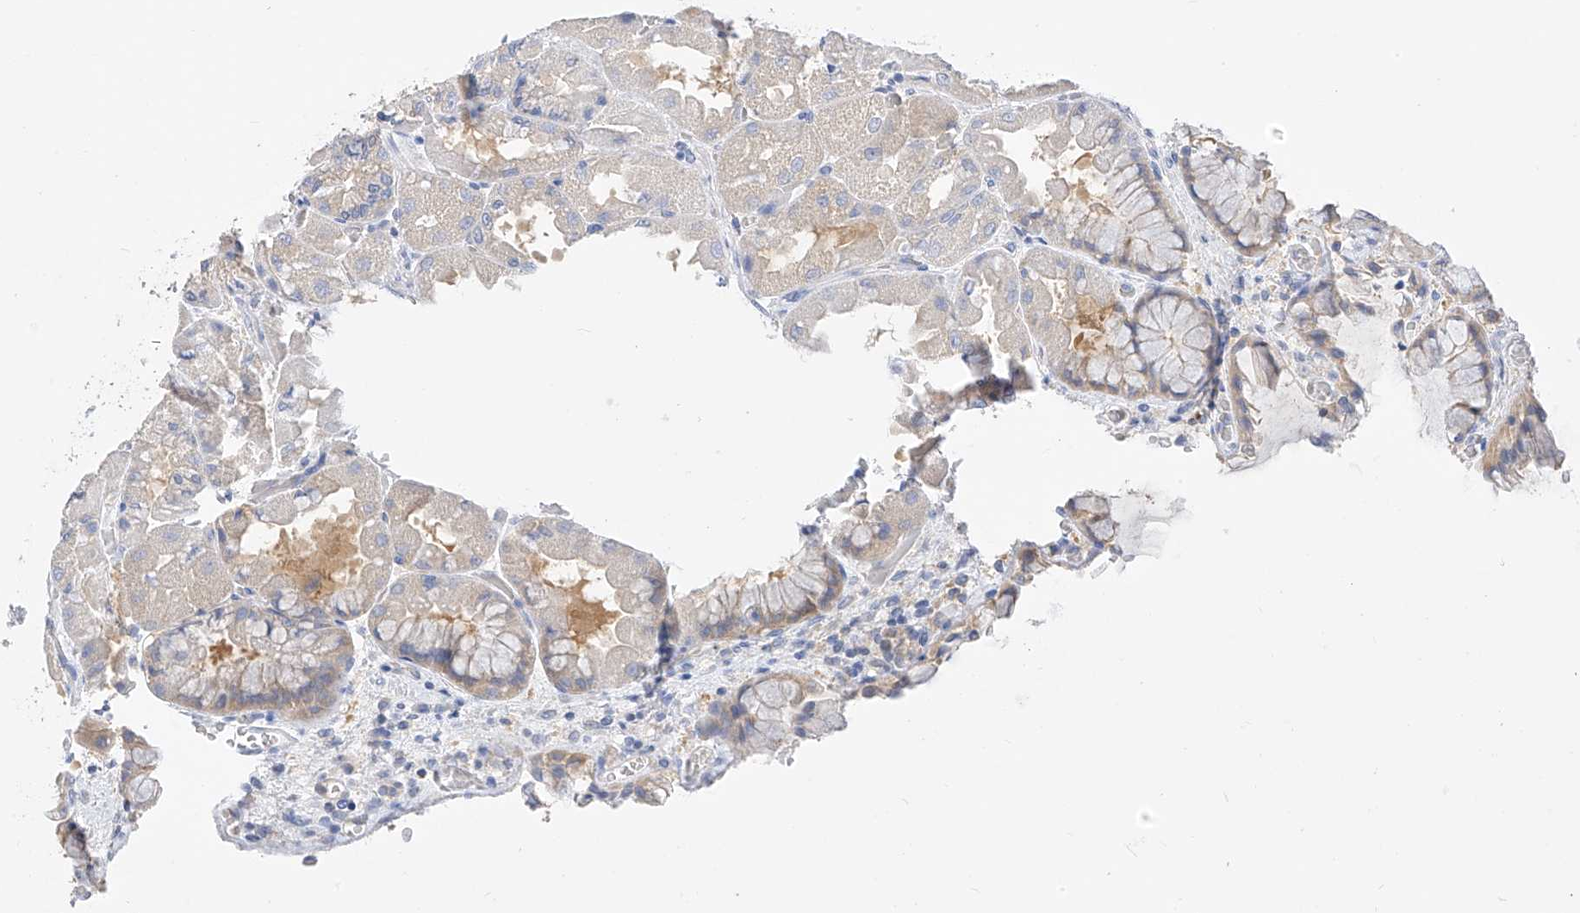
{"staining": {"intensity": "moderate", "quantity": "<25%", "location": "cytoplasmic/membranous"}, "tissue": "stomach", "cell_type": "Glandular cells", "image_type": "normal", "snomed": [{"axis": "morphology", "description": "Normal tissue, NOS"}, {"axis": "topography", "description": "Stomach"}], "caption": "This micrograph shows IHC staining of benign human stomach, with low moderate cytoplasmic/membranous expression in about <25% of glandular cells.", "gene": "ZZEF1", "patient": {"sex": "female", "age": 61}}